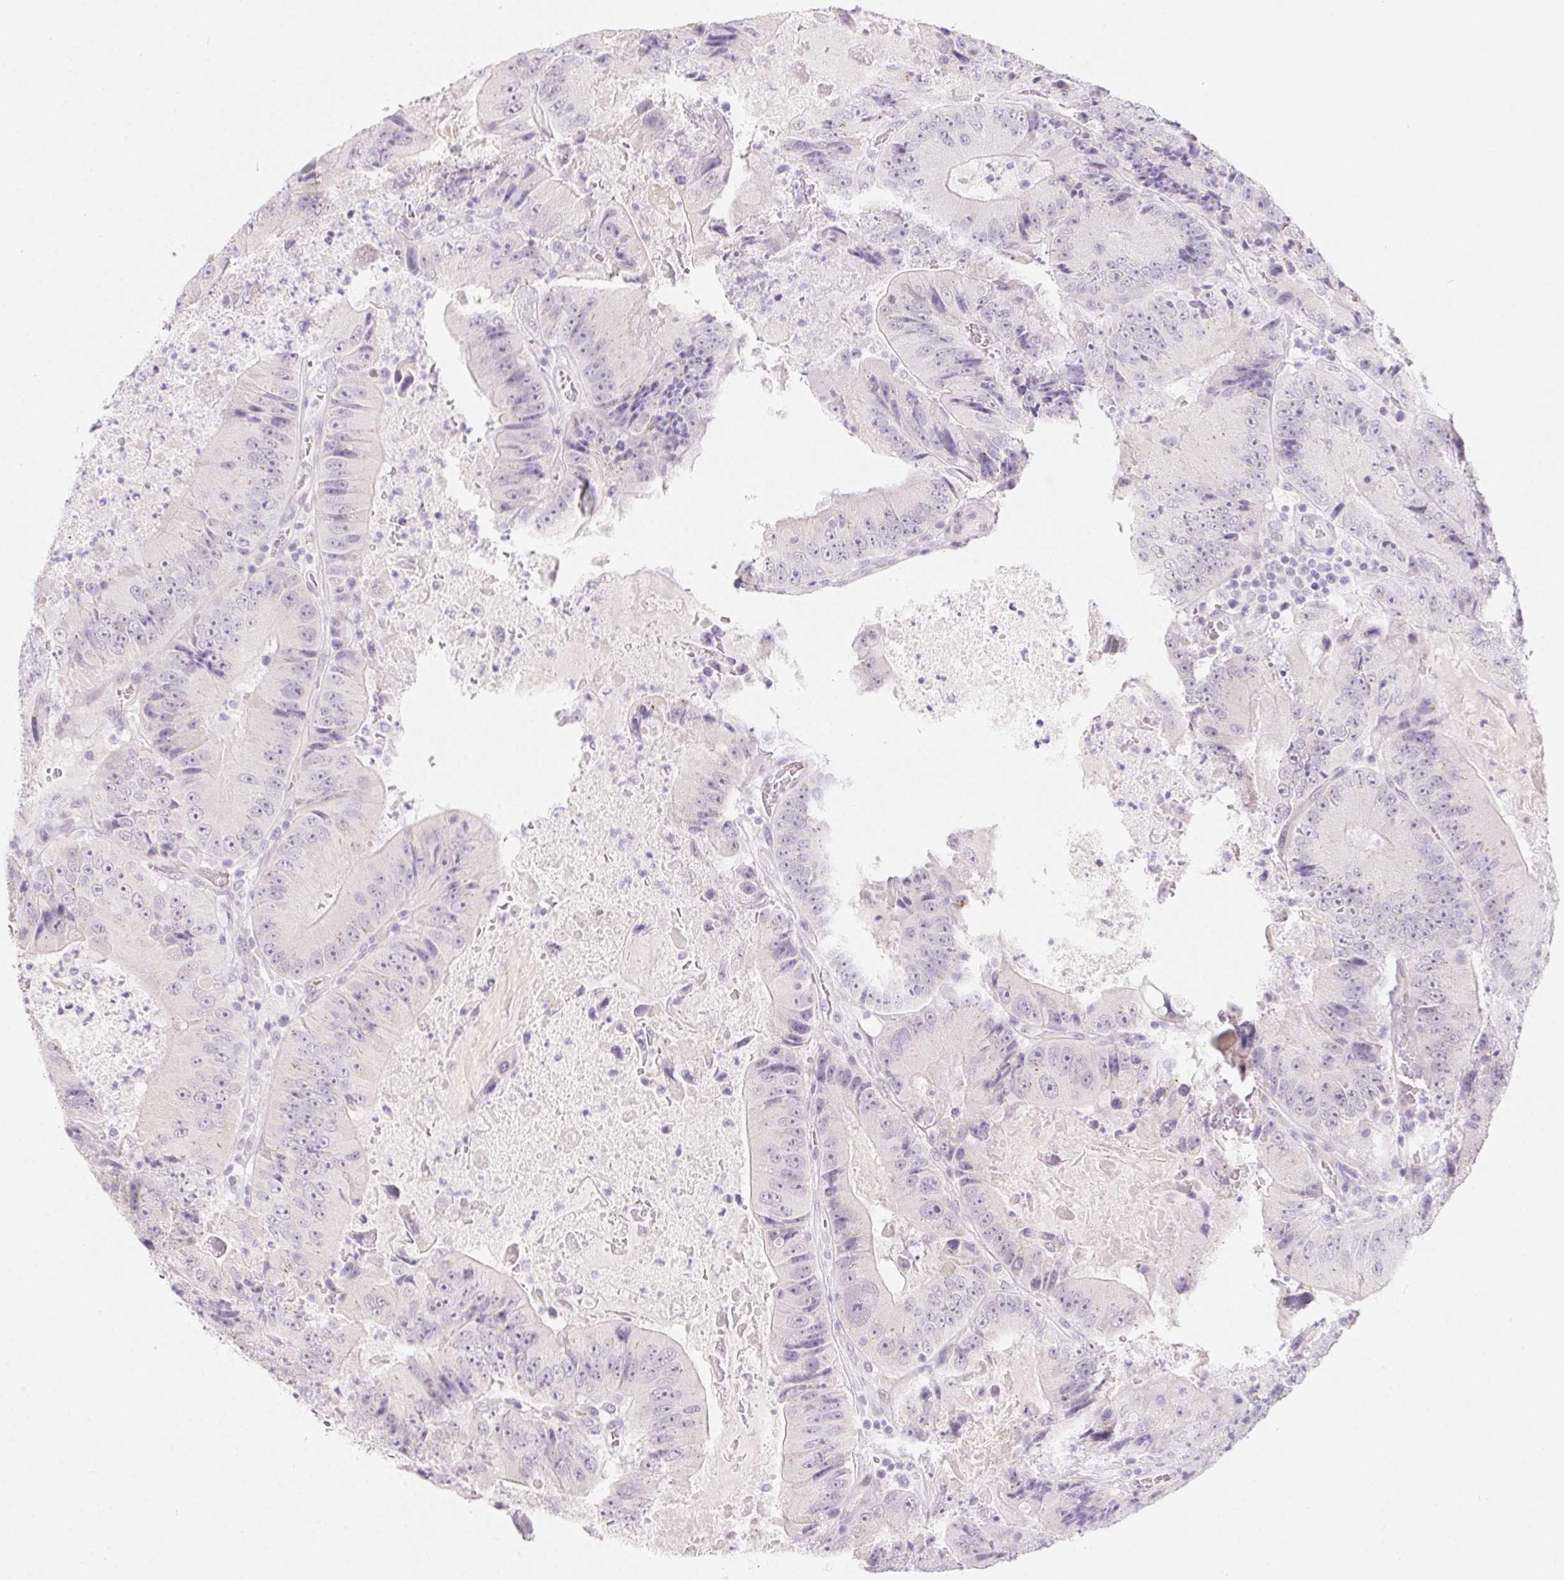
{"staining": {"intensity": "weak", "quantity": "<25%", "location": "nuclear"}, "tissue": "colorectal cancer", "cell_type": "Tumor cells", "image_type": "cancer", "snomed": [{"axis": "morphology", "description": "Adenocarcinoma, NOS"}, {"axis": "topography", "description": "Colon"}], "caption": "This image is of colorectal cancer stained with immunohistochemistry to label a protein in brown with the nuclei are counter-stained blue. There is no staining in tumor cells.", "gene": "MORC1", "patient": {"sex": "female", "age": 86}}